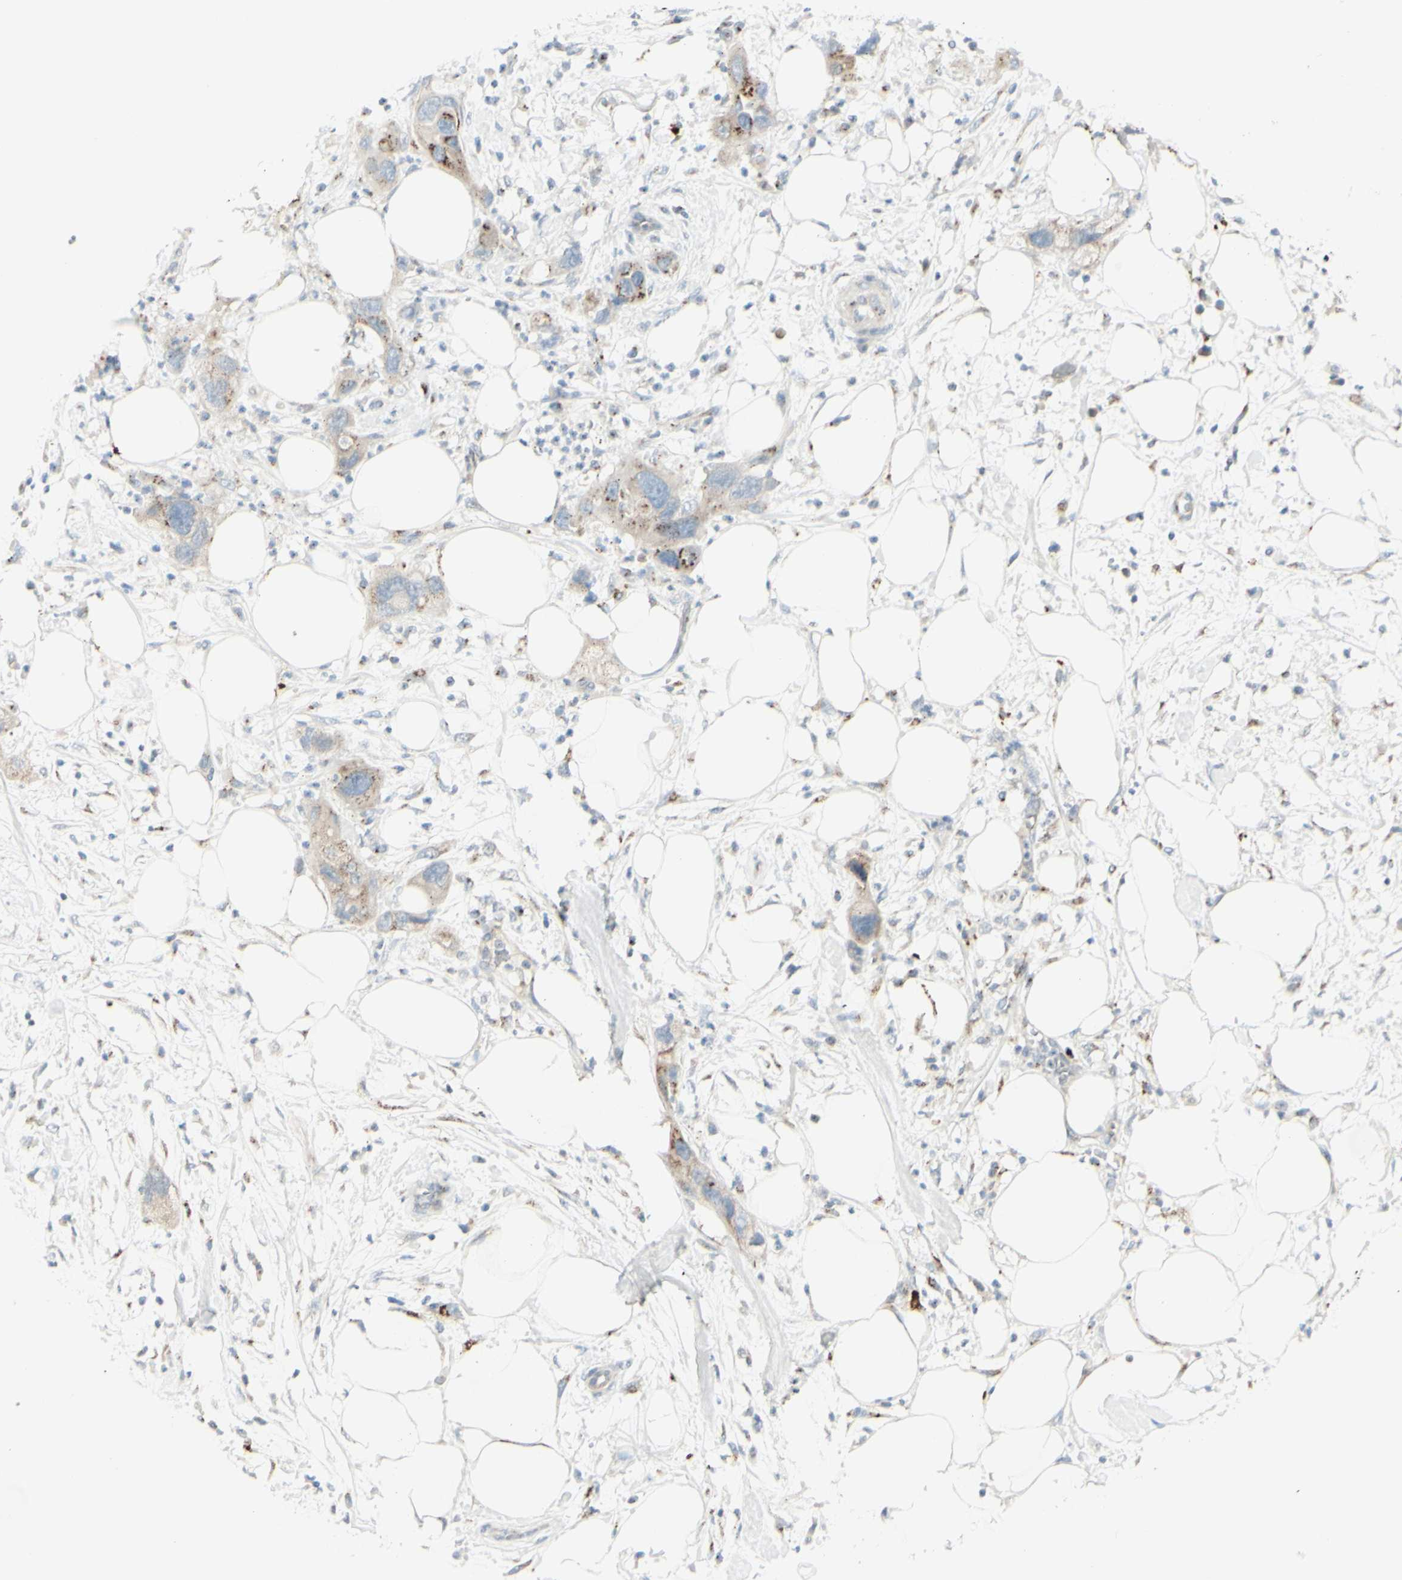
{"staining": {"intensity": "moderate", "quantity": "25%-75%", "location": "cytoplasmic/membranous"}, "tissue": "pancreatic cancer", "cell_type": "Tumor cells", "image_type": "cancer", "snomed": [{"axis": "morphology", "description": "Adenocarcinoma, NOS"}, {"axis": "topography", "description": "Pancreas"}], "caption": "A high-resolution histopathology image shows IHC staining of pancreatic cancer (adenocarcinoma), which shows moderate cytoplasmic/membranous staining in about 25%-75% of tumor cells.", "gene": "B4GALT1", "patient": {"sex": "female", "age": 71}}